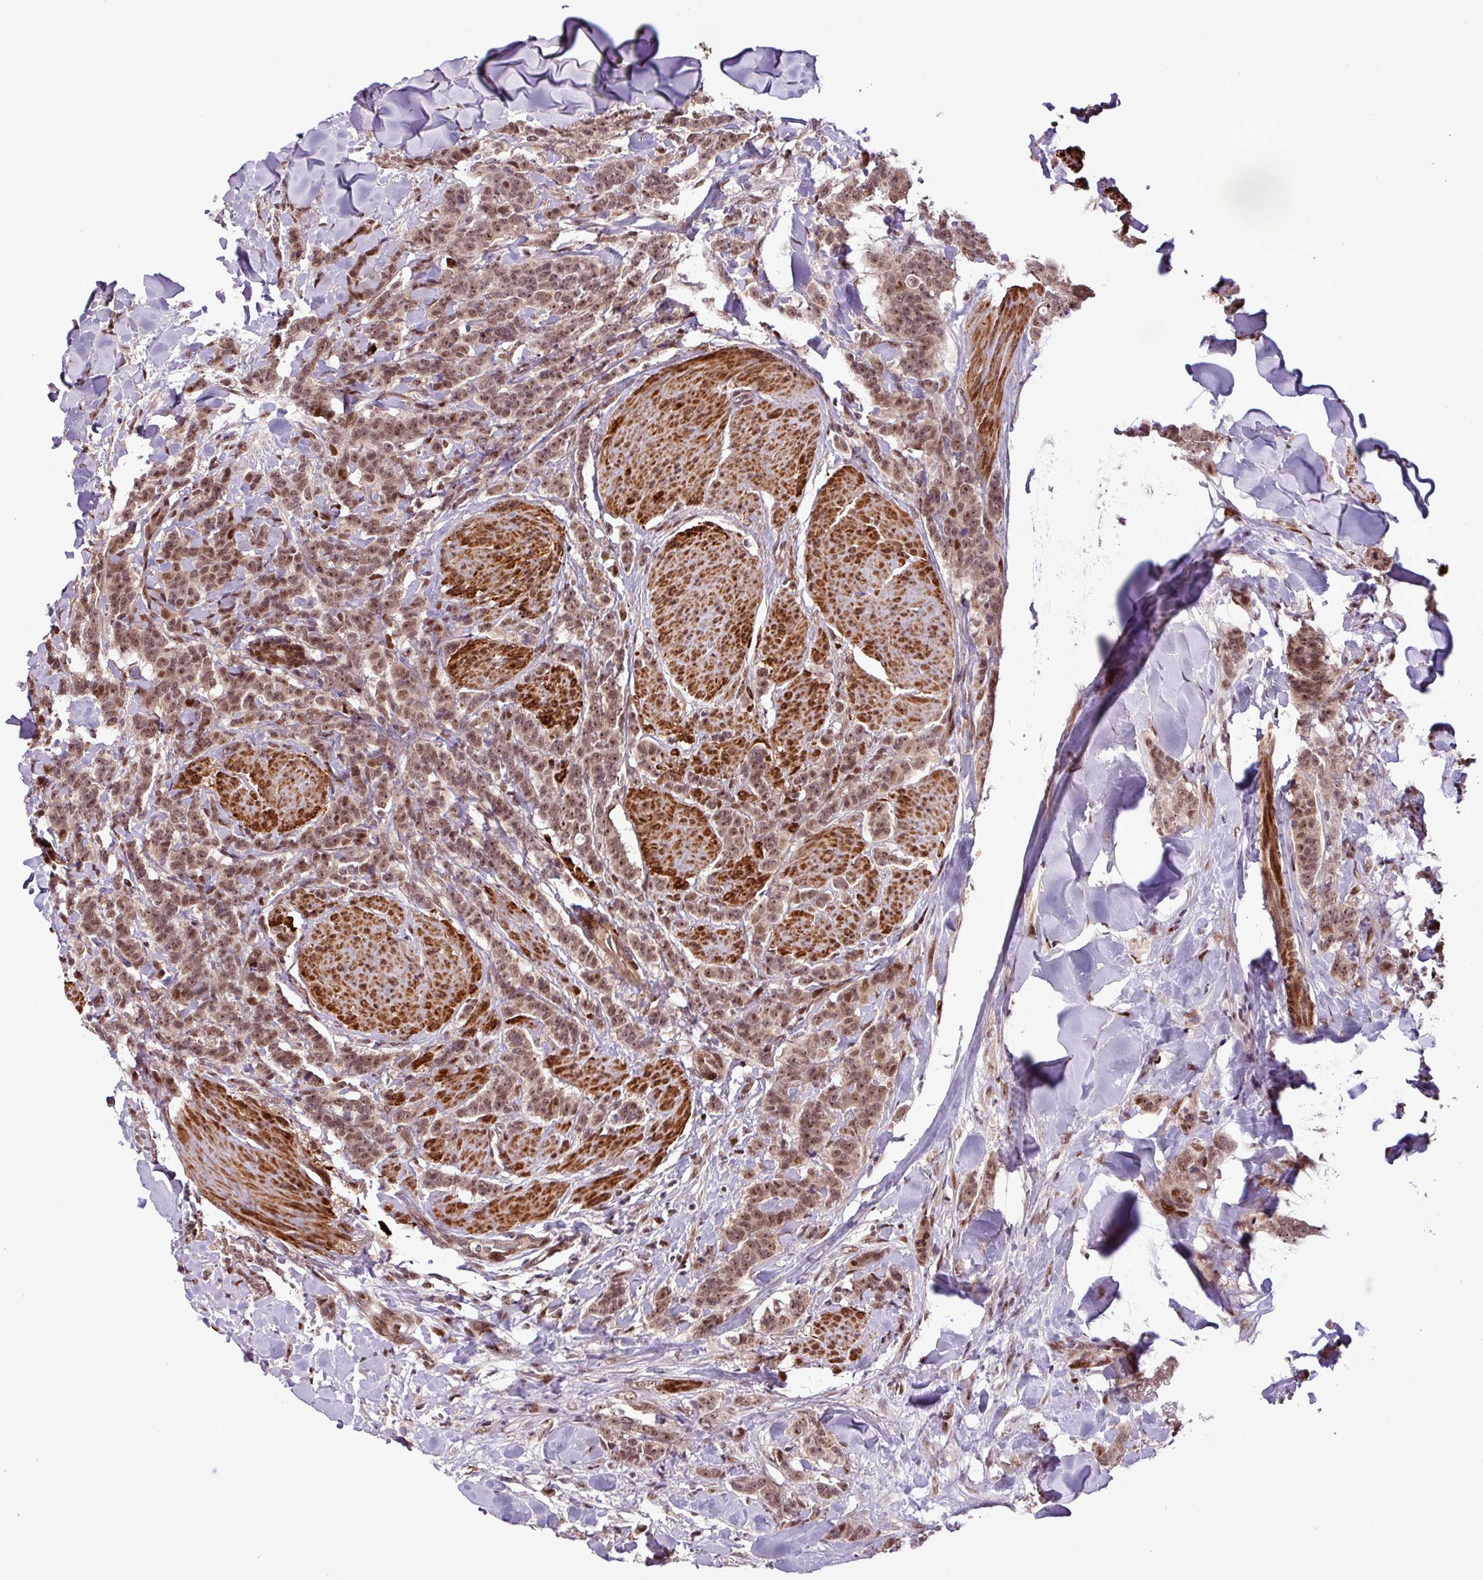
{"staining": {"intensity": "moderate", "quantity": ">75%", "location": "nuclear"}, "tissue": "breast cancer", "cell_type": "Tumor cells", "image_type": "cancer", "snomed": [{"axis": "morphology", "description": "Duct carcinoma"}, {"axis": "topography", "description": "Breast"}], "caption": "Breast cancer (intraductal carcinoma) was stained to show a protein in brown. There is medium levels of moderate nuclear positivity in about >75% of tumor cells.", "gene": "SLC22A24", "patient": {"sex": "female", "age": 40}}